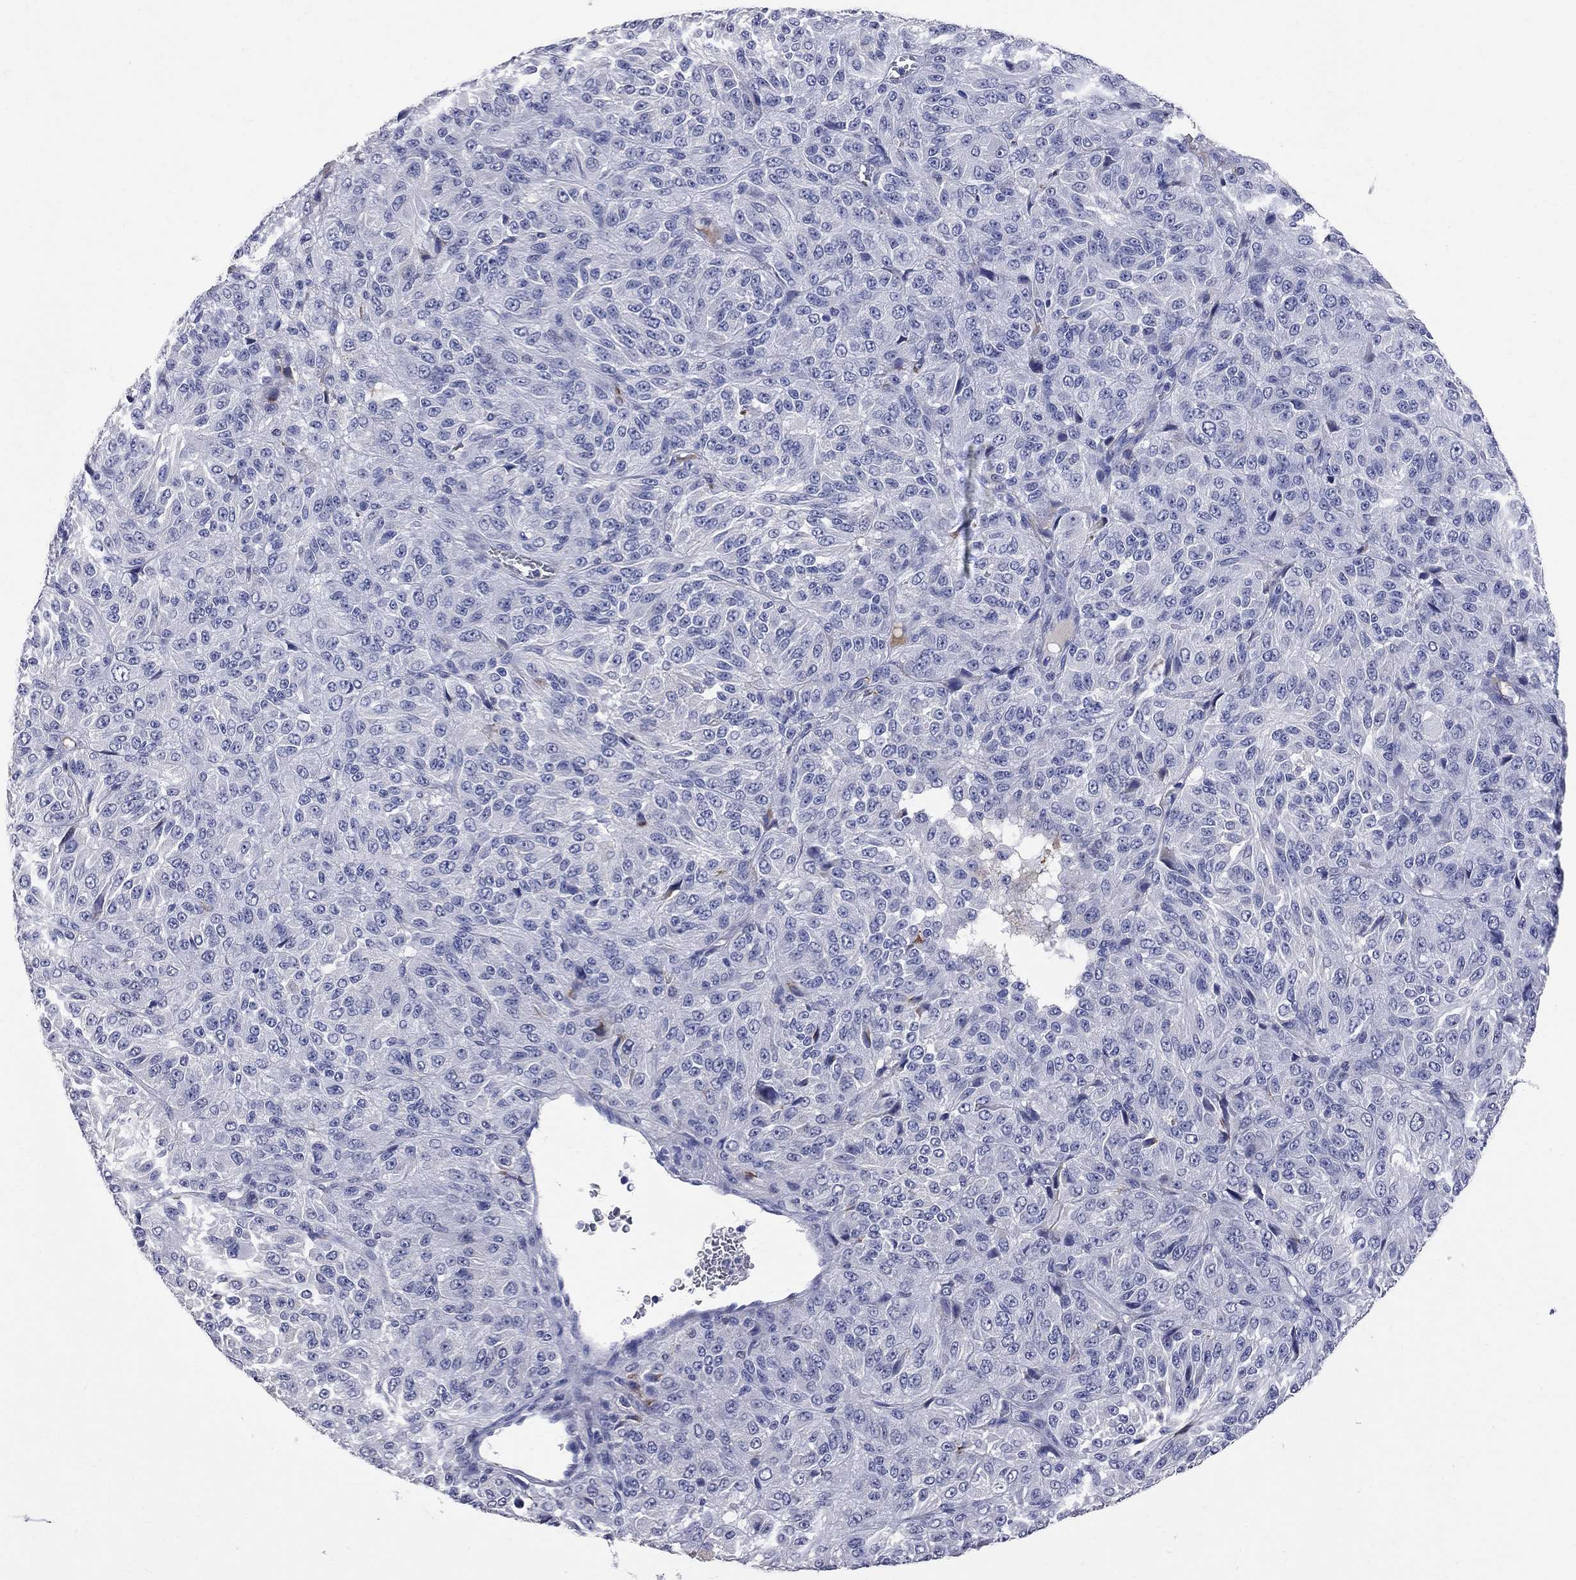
{"staining": {"intensity": "negative", "quantity": "none", "location": "none"}, "tissue": "melanoma", "cell_type": "Tumor cells", "image_type": "cancer", "snomed": [{"axis": "morphology", "description": "Malignant melanoma, Metastatic site"}, {"axis": "topography", "description": "Brain"}], "caption": "A high-resolution photomicrograph shows immunohistochemistry staining of melanoma, which exhibits no significant expression in tumor cells.", "gene": "FAM221B", "patient": {"sex": "female", "age": 56}}